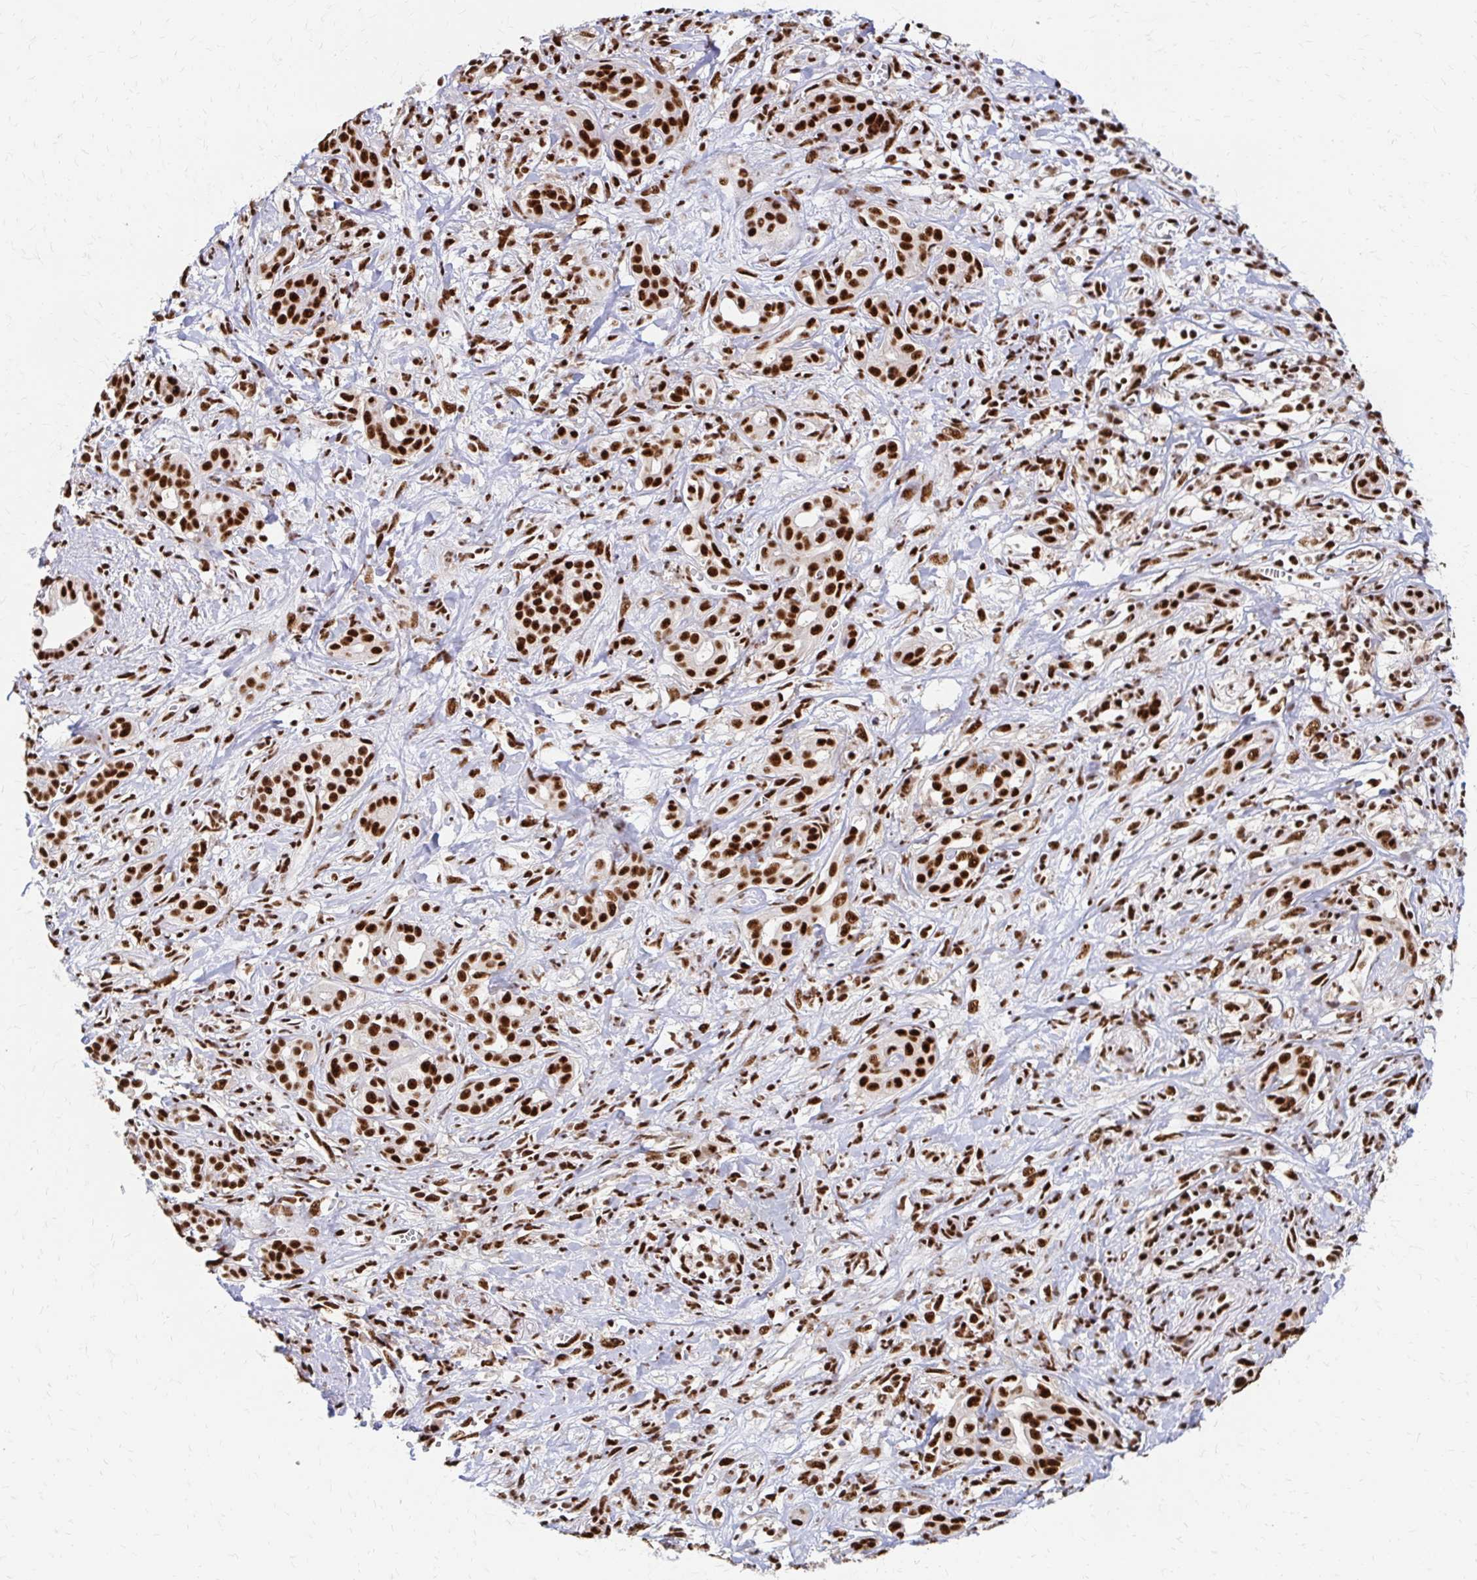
{"staining": {"intensity": "strong", "quantity": ">75%", "location": "nuclear"}, "tissue": "pancreatic cancer", "cell_type": "Tumor cells", "image_type": "cancer", "snomed": [{"axis": "morphology", "description": "Adenocarcinoma, NOS"}, {"axis": "topography", "description": "Pancreas"}], "caption": "The image demonstrates a brown stain indicating the presence of a protein in the nuclear of tumor cells in adenocarcinoma (pancreatic).", "gene": "CNKSR3", "patient": {"sex": "male", "age": 61}}